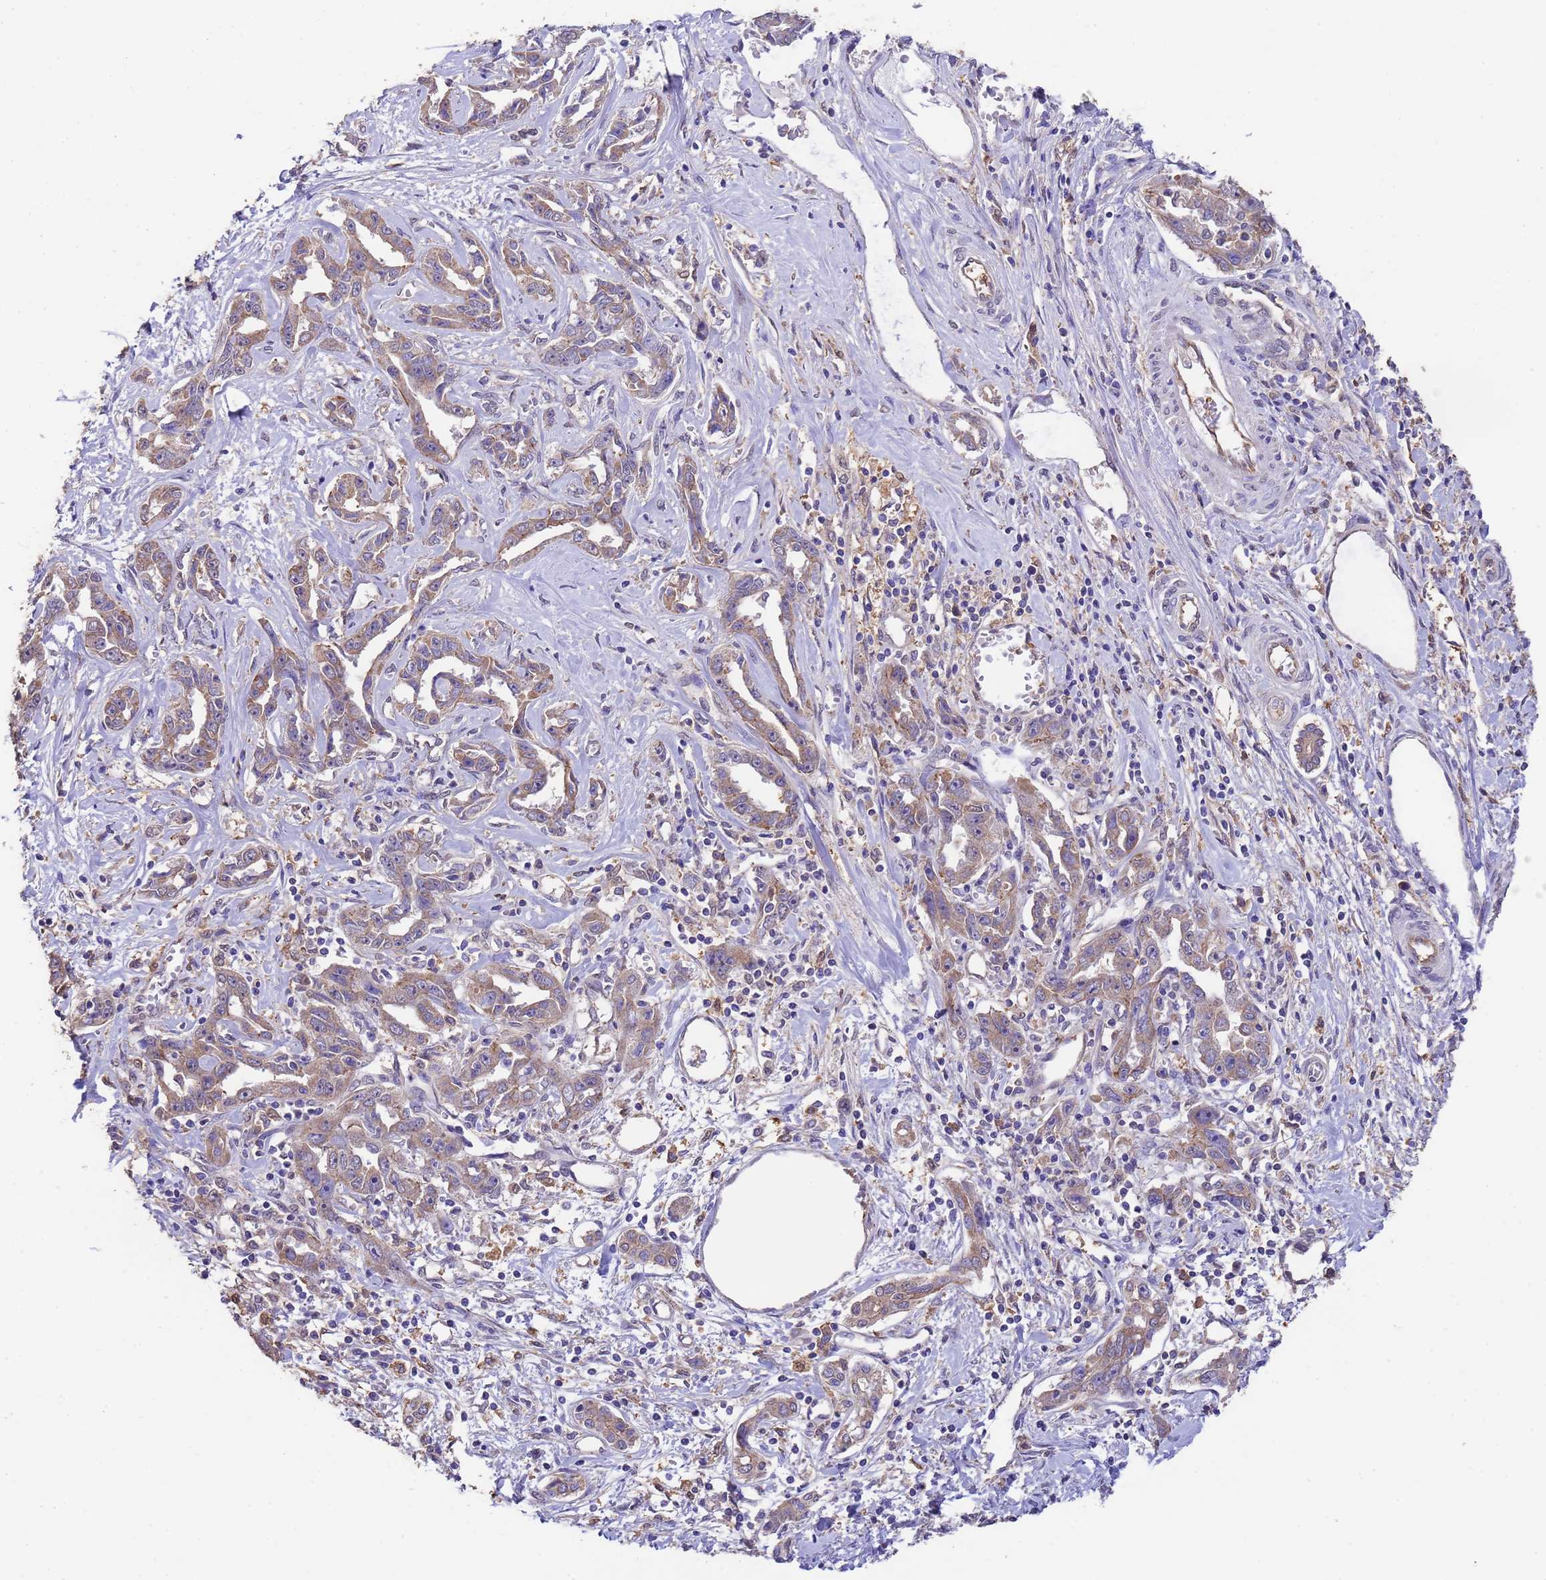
{"staining": {"intensity": "weak", "quantity": ">75%", "location": "cytoplasmic/membranous"}, "tissue": "liver cancer", "cell_type": "Tumor cells", "image_type": "cancer", "snomed": [{"axis": "morphology", "description": "Cholangiocarcinoma"}, {"axis": "topography", "description": "Liver"}], "caption": "A low amount of weak cytoplasmic/membranous positivity is seen in approximately >75% of tumor cells in cholangiocarcinoma (liver) tissue. (Stains: DAB (3,3'-diaminobenzidine) in brown, nuclei in blue, Microscopy: brightfield microscopy at high magnification).", "gene": "NPHP1", "patient": {"sex": "male", "age": 59}}